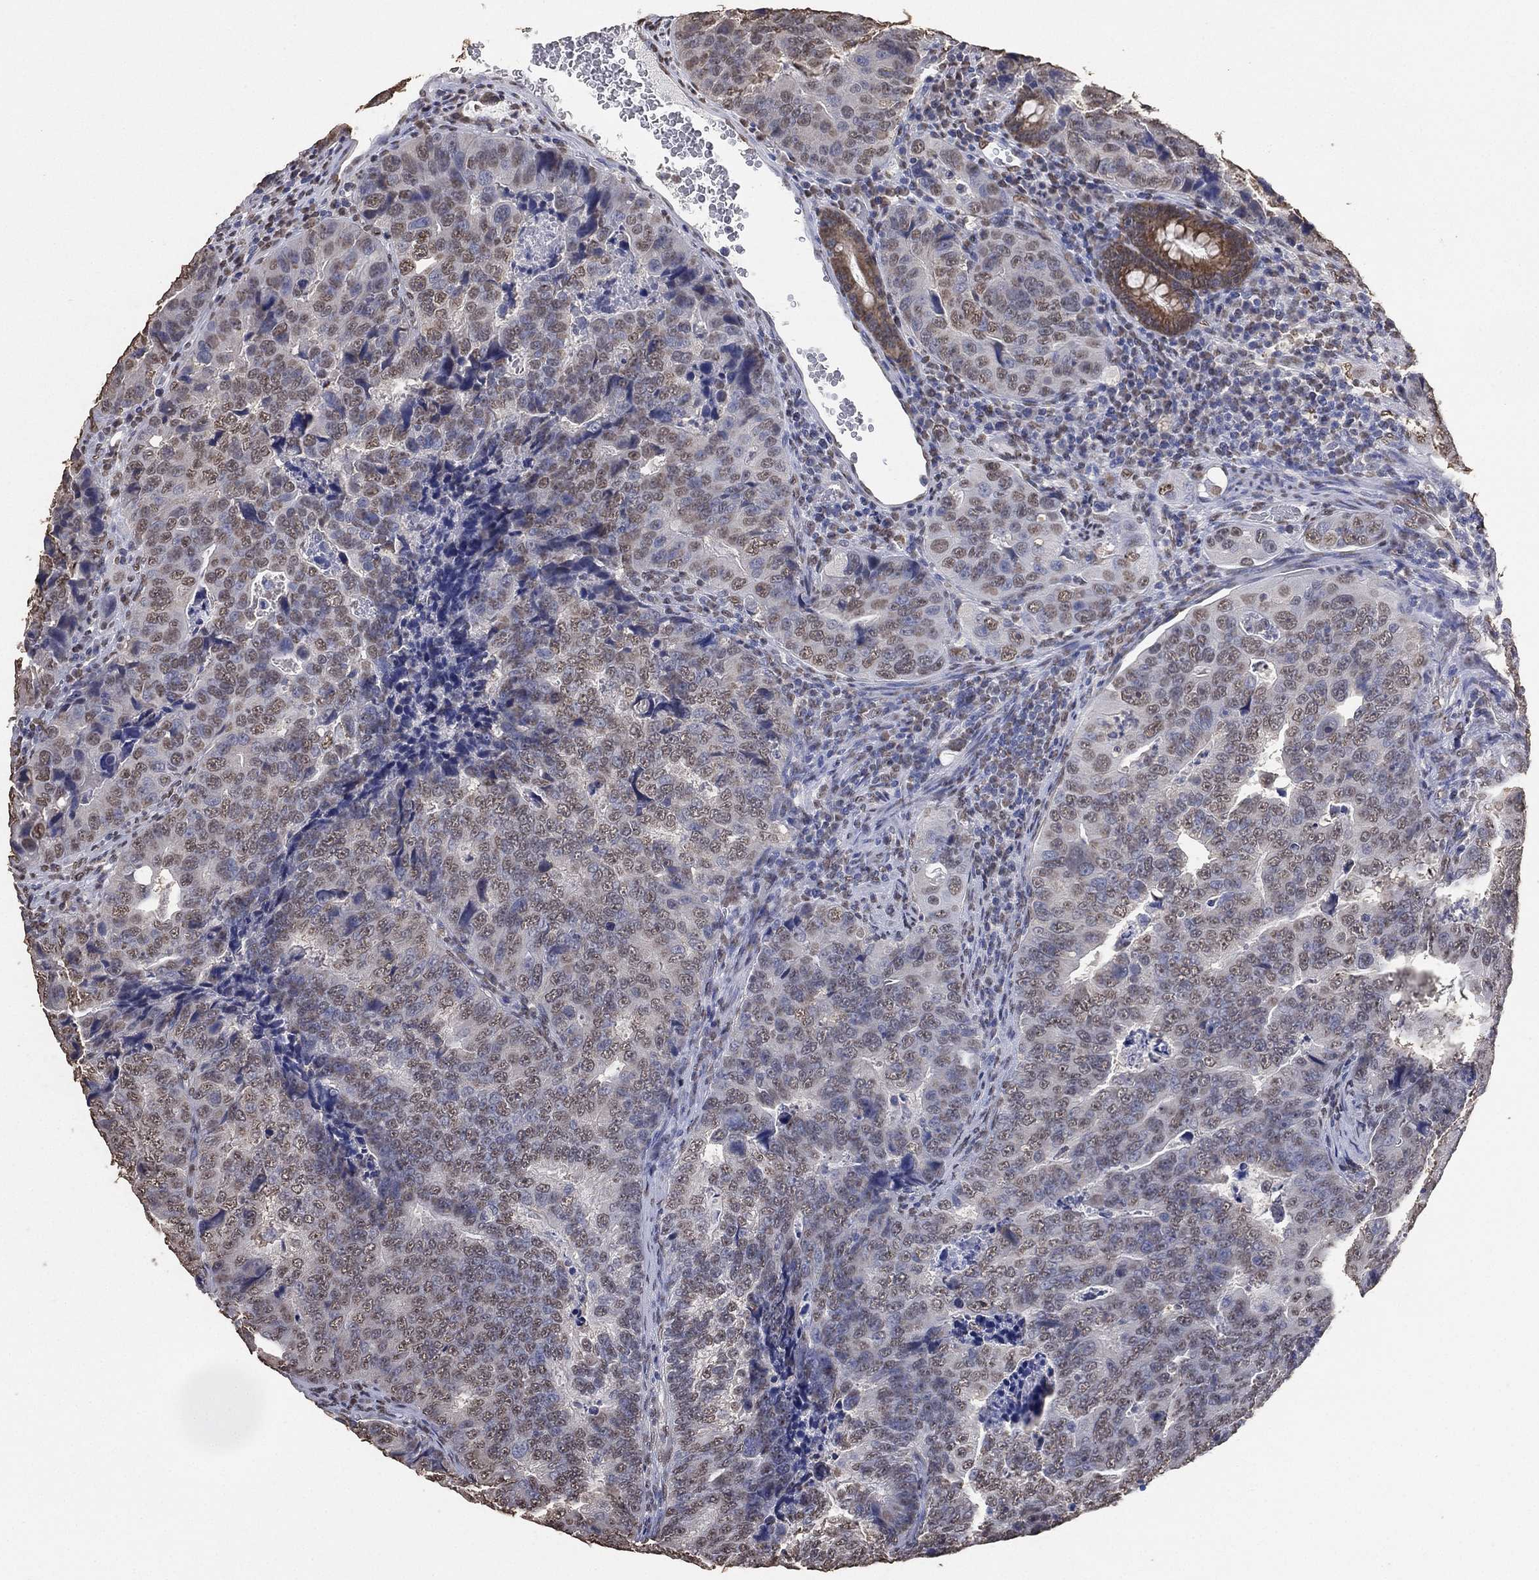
{"staining": {"intensity": "weak", "quantity": "25%-75%", "location": "nuclear"}, "tissue": "colorectal cancer", "cell_type": "Tumor cells", "image_type": "cancer", "snomed": [{"axis": "morphology", "description": "Adenocarcinoma, NOS"}, {"axis": "topography", "description": "Colon"}], "caption": "Protein expression analysis of human adenocarcinoma (colorectal) reveals weak nuclear positivity in about 25%-75% of tumor cells.", "gene": "ALDH7A1", "patient": {"sex": "female", "age": 72}}